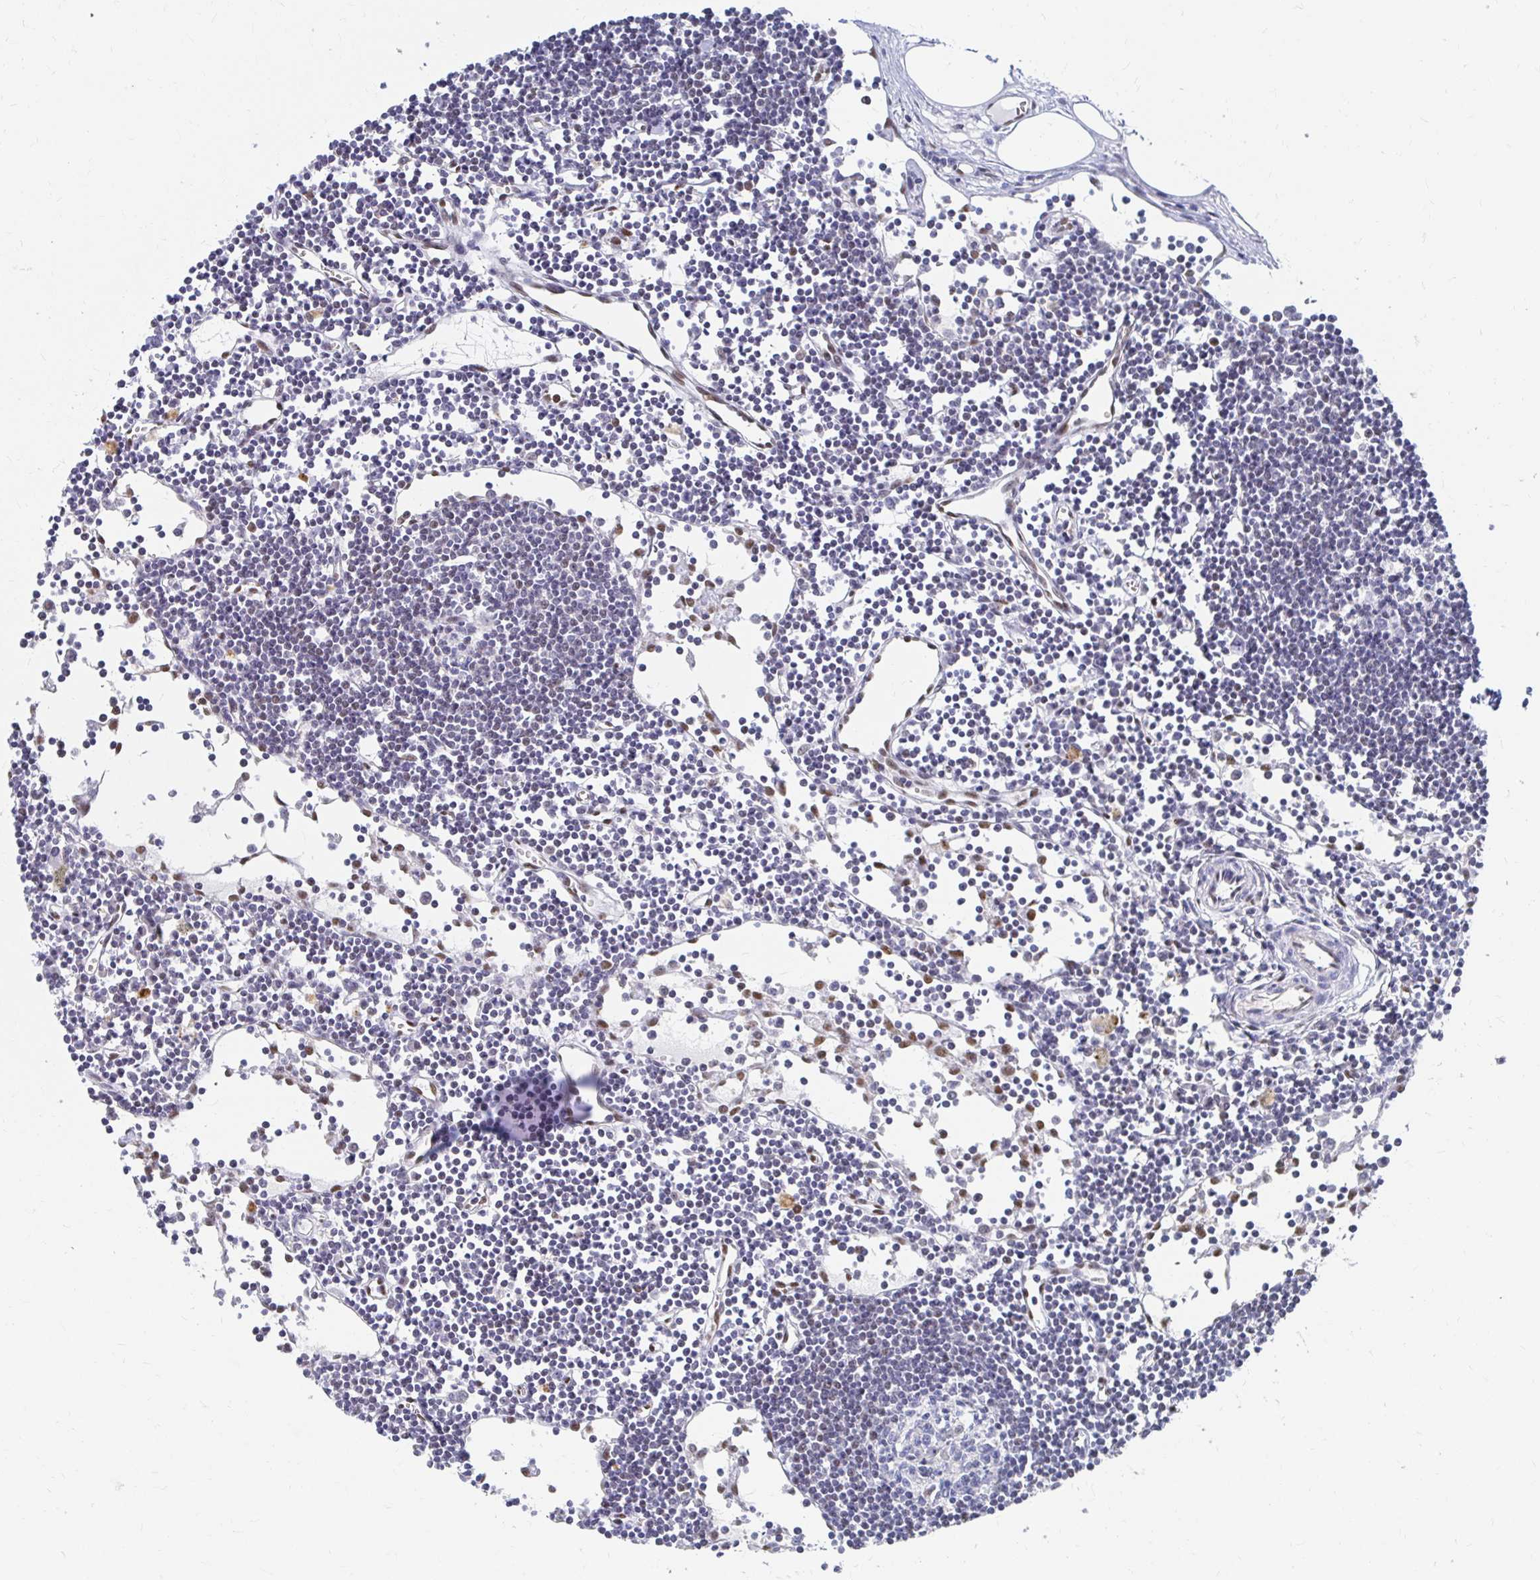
{"staining": {"intensity": "moderate", "quantity": "<25%", "location": "nuclear"}, "tissue": "lymph node", "cell_type": "Germinal center cells", "image_type": "normal", "snomed": [{"axis": "morphology", "description": "Normal tissue, NOS"}, {"axis": "topography", "description": "Lymph node"}], "caption": "Immunohistochemical staining of unremarkable lymph node exhibits low levels of moderate nuclear positivity in about <25% of germinal center cells. (DAB (3,3'-diaminobenzidine) = brown stain, brightfield microscopy at high magnification).", "gene": "CLIC3", "patient": {"sex": "female", "age": 65}}